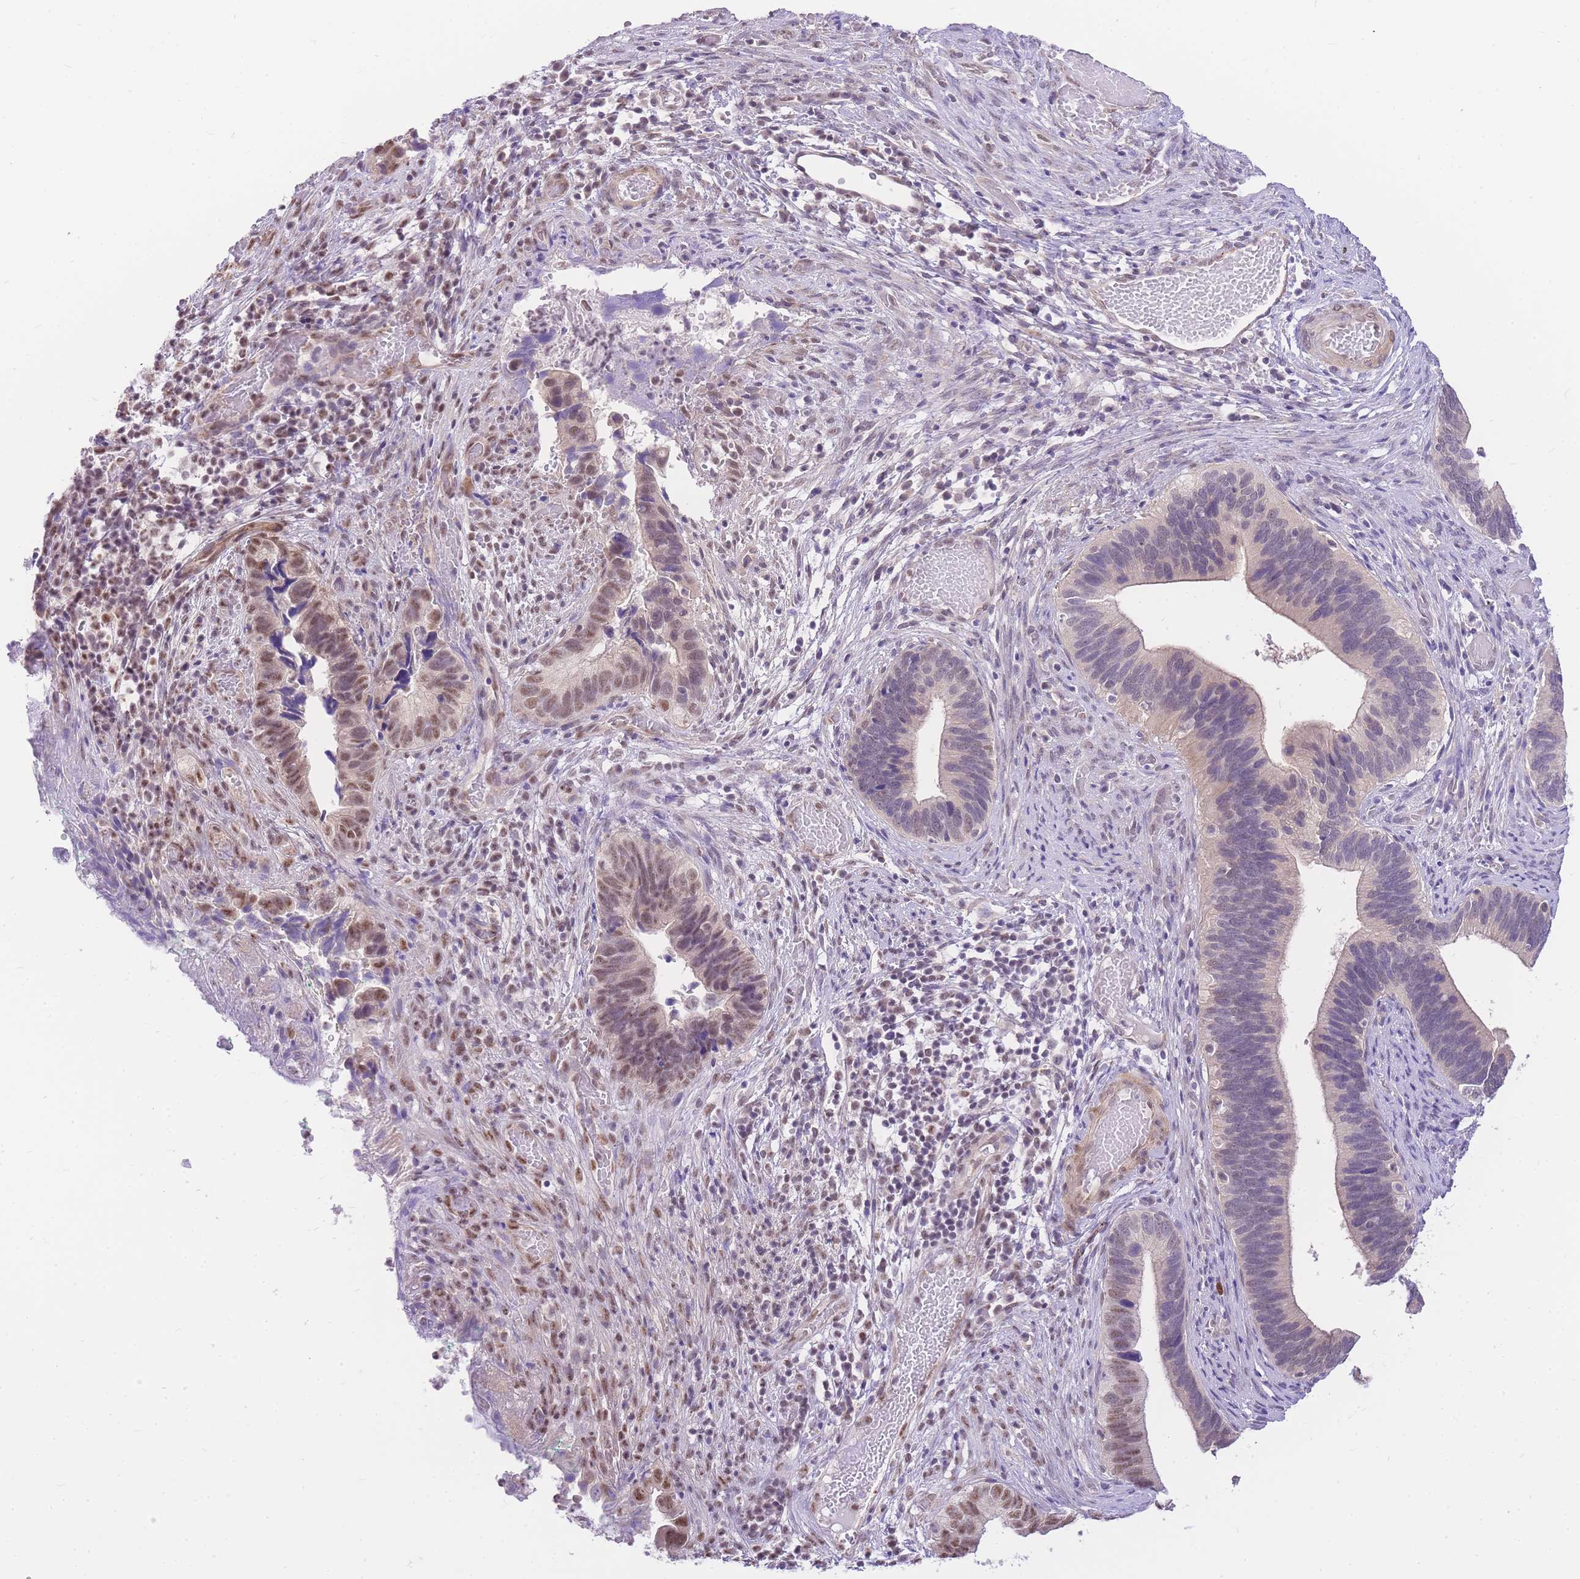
{"staining": {"intensity": "moderate", "quantity": "<25%", "location": "nuclear"}, "tissue": "cervical cancer", "cell_type": "Tumor cells", "image_type": "cancer", "snomed": [{"axis": "morphology", "description": "Adenocarcinoma, NOS"}, {"axis": "topography", "description": "Cervix"}], "caption": "Cervical cancer (adenocarcinoma) tissue shows moderate nuclear positivity in approximately <25% of tumor cells, visualized by immunohistochemistry.", "gene": "S100PBP", "patient": {"sex": "female", "age": 42}}